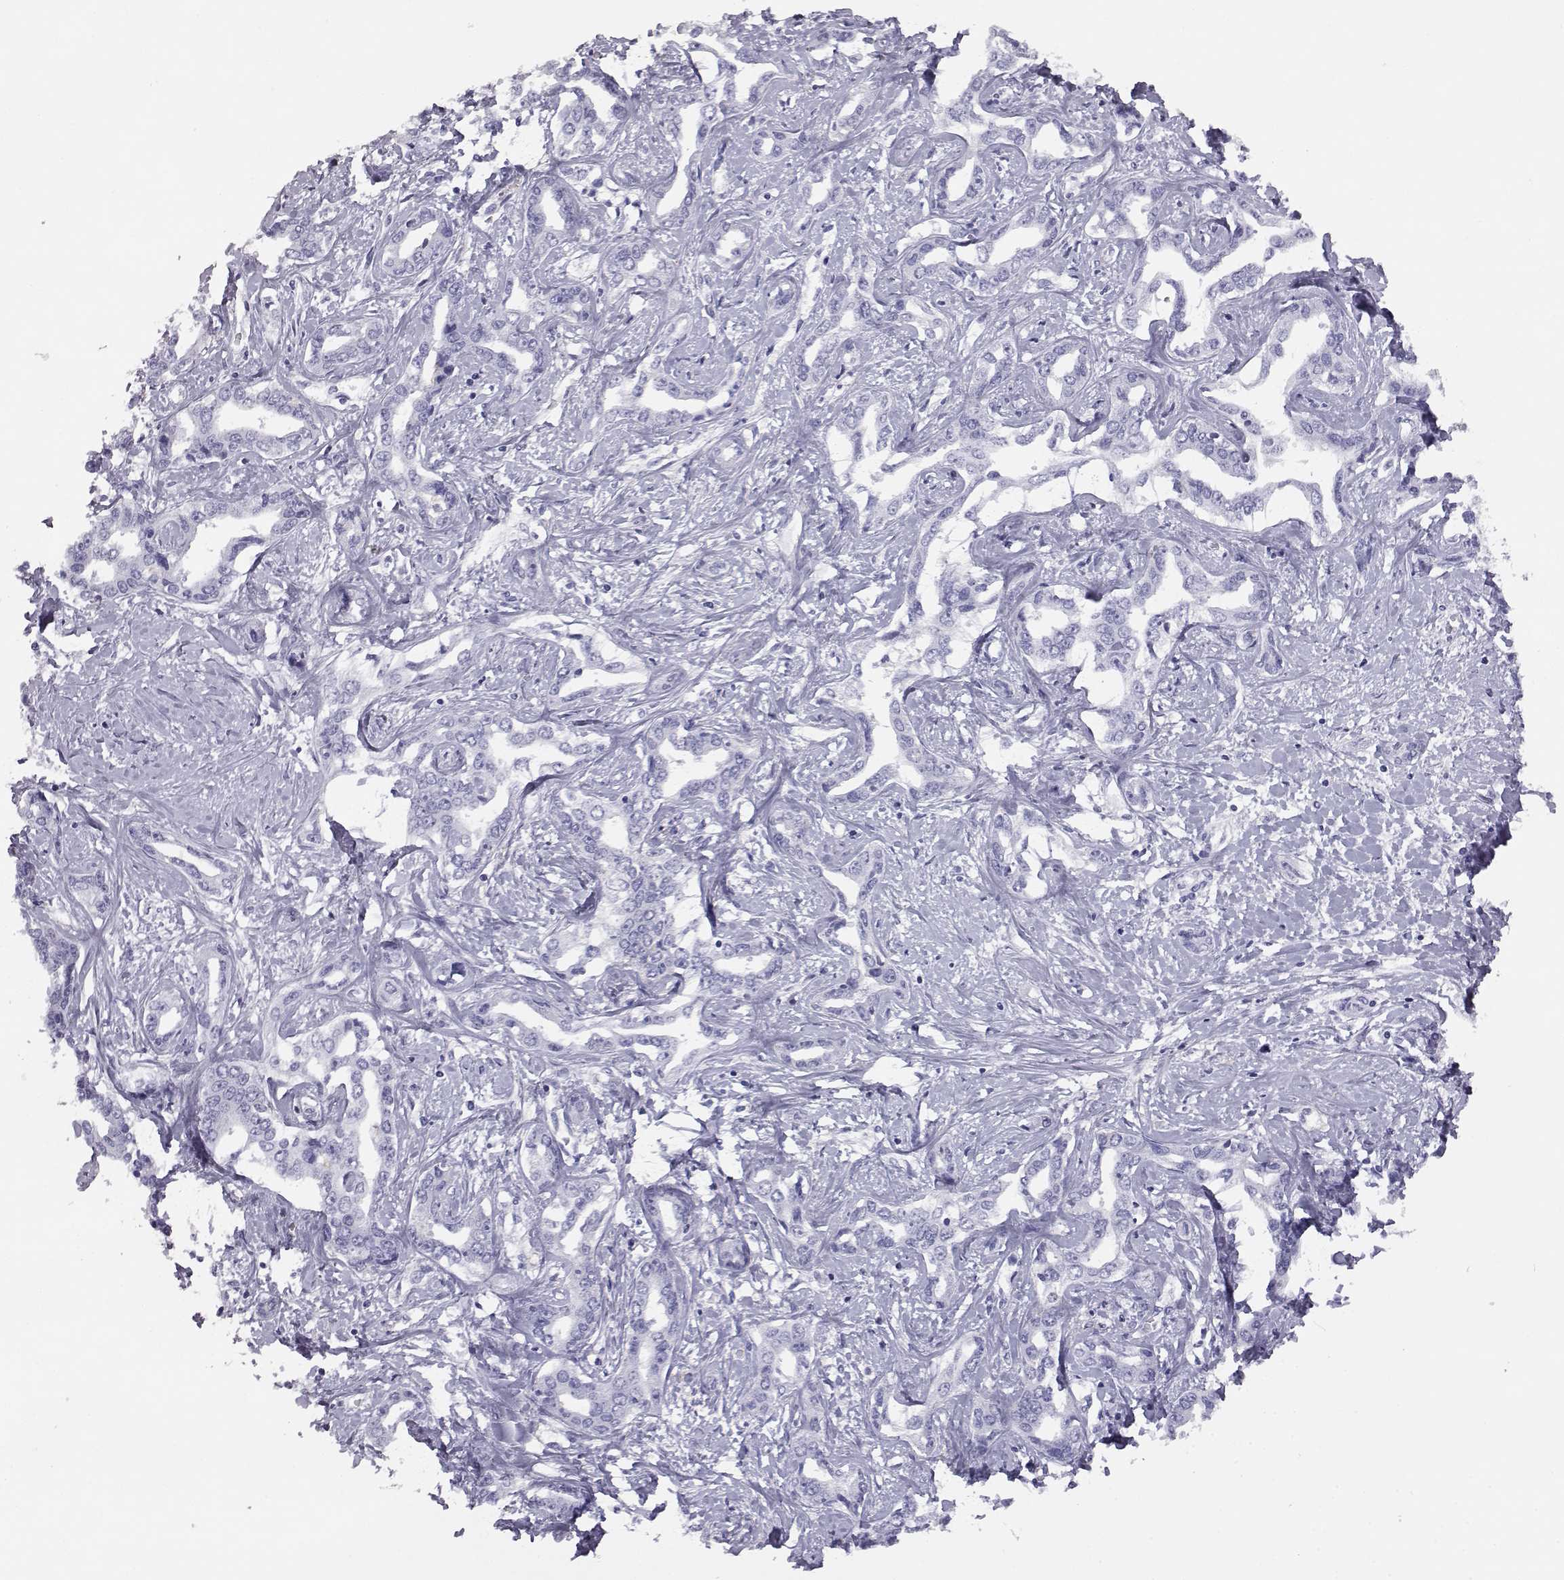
{"staining": {"intensity": "negative", "quantity": "none", "location": "none"}, "tissue": "liver cancer", "cell_type": "Tumor cells", "image_type": "cancer", "snomed": [{"axis": "morphology", "description": "Cholangiocarcinoma"}, {"axis": "topography", "description": "Liver"}], "caption": "Human liver cholangiocarcinoma stained for a protein using immunohistochemistry (IHC) exhibits no expression in tumor cells.", "gene": "ITLN2", "patient": {"sex": "male", "age": 59}}